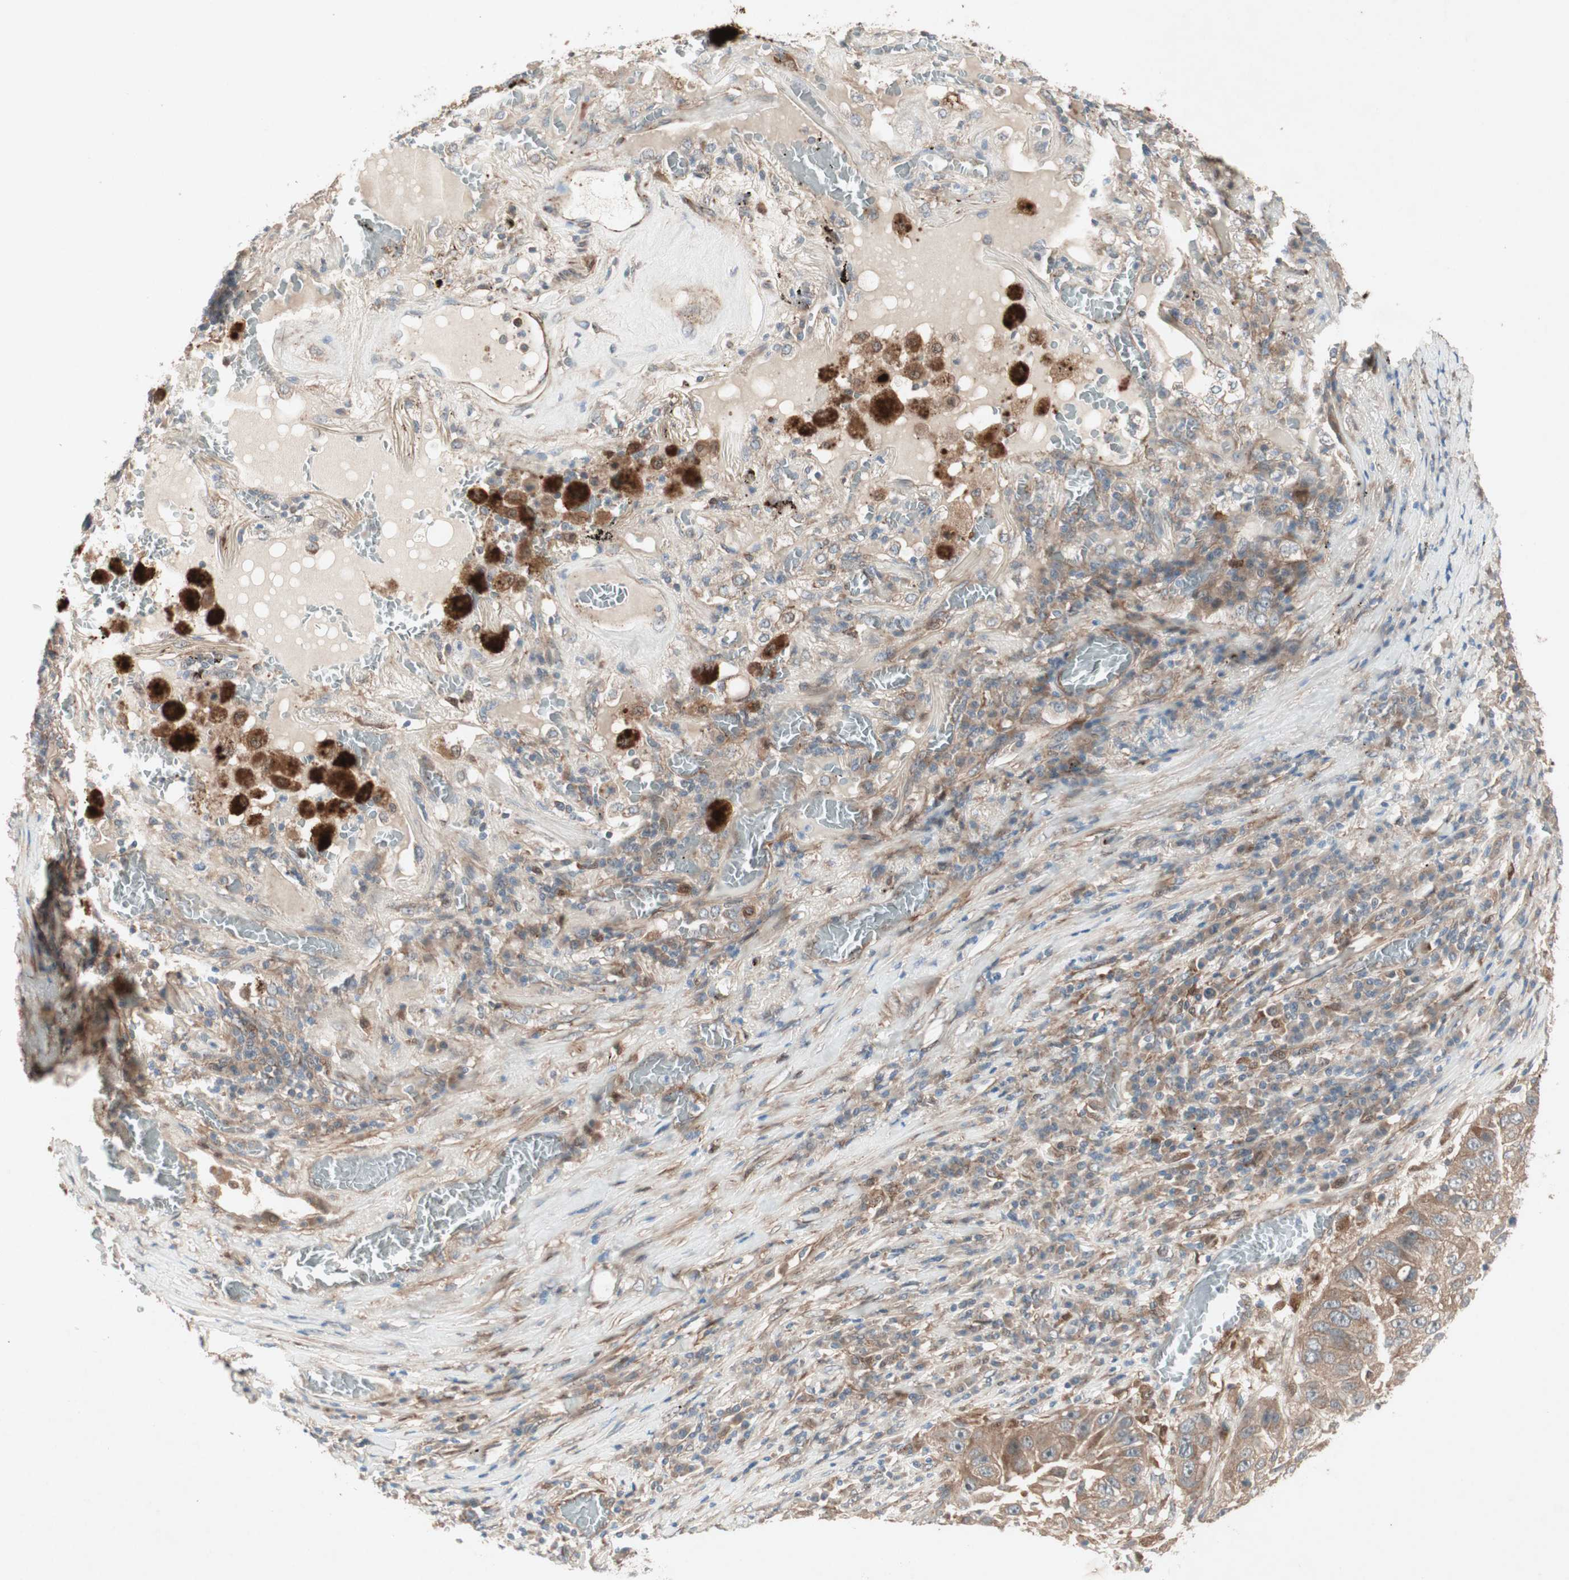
{"staining": {"intensity": "moderate", "quantity": "25%-75%", "location": "cytoplasmic/membranous"}, "tissue": "lung cancer", "cell_type": "Tumor cells", "image_type": "cancer", "snomed": [{"axis": "morphology", "description": "Squamous cell carcinoma, NOS"}, {"axis": "topography", "description": "Lung"}], "caption": "Immunohistochemistry (IHC) staining of lung cancer, which exhibits medium levels of moderate cytoplasmic/membranous staining in approximately 25%-75% of tumor cells indicating moderate cytoplasmic/membranous protein staining. The staining was performed using DAB (brown) for protein detection and nuclei were counterstained in hematoxylin (blue).", "gene": "SDSL", "patient": {"sex": "male", "age": 57}}